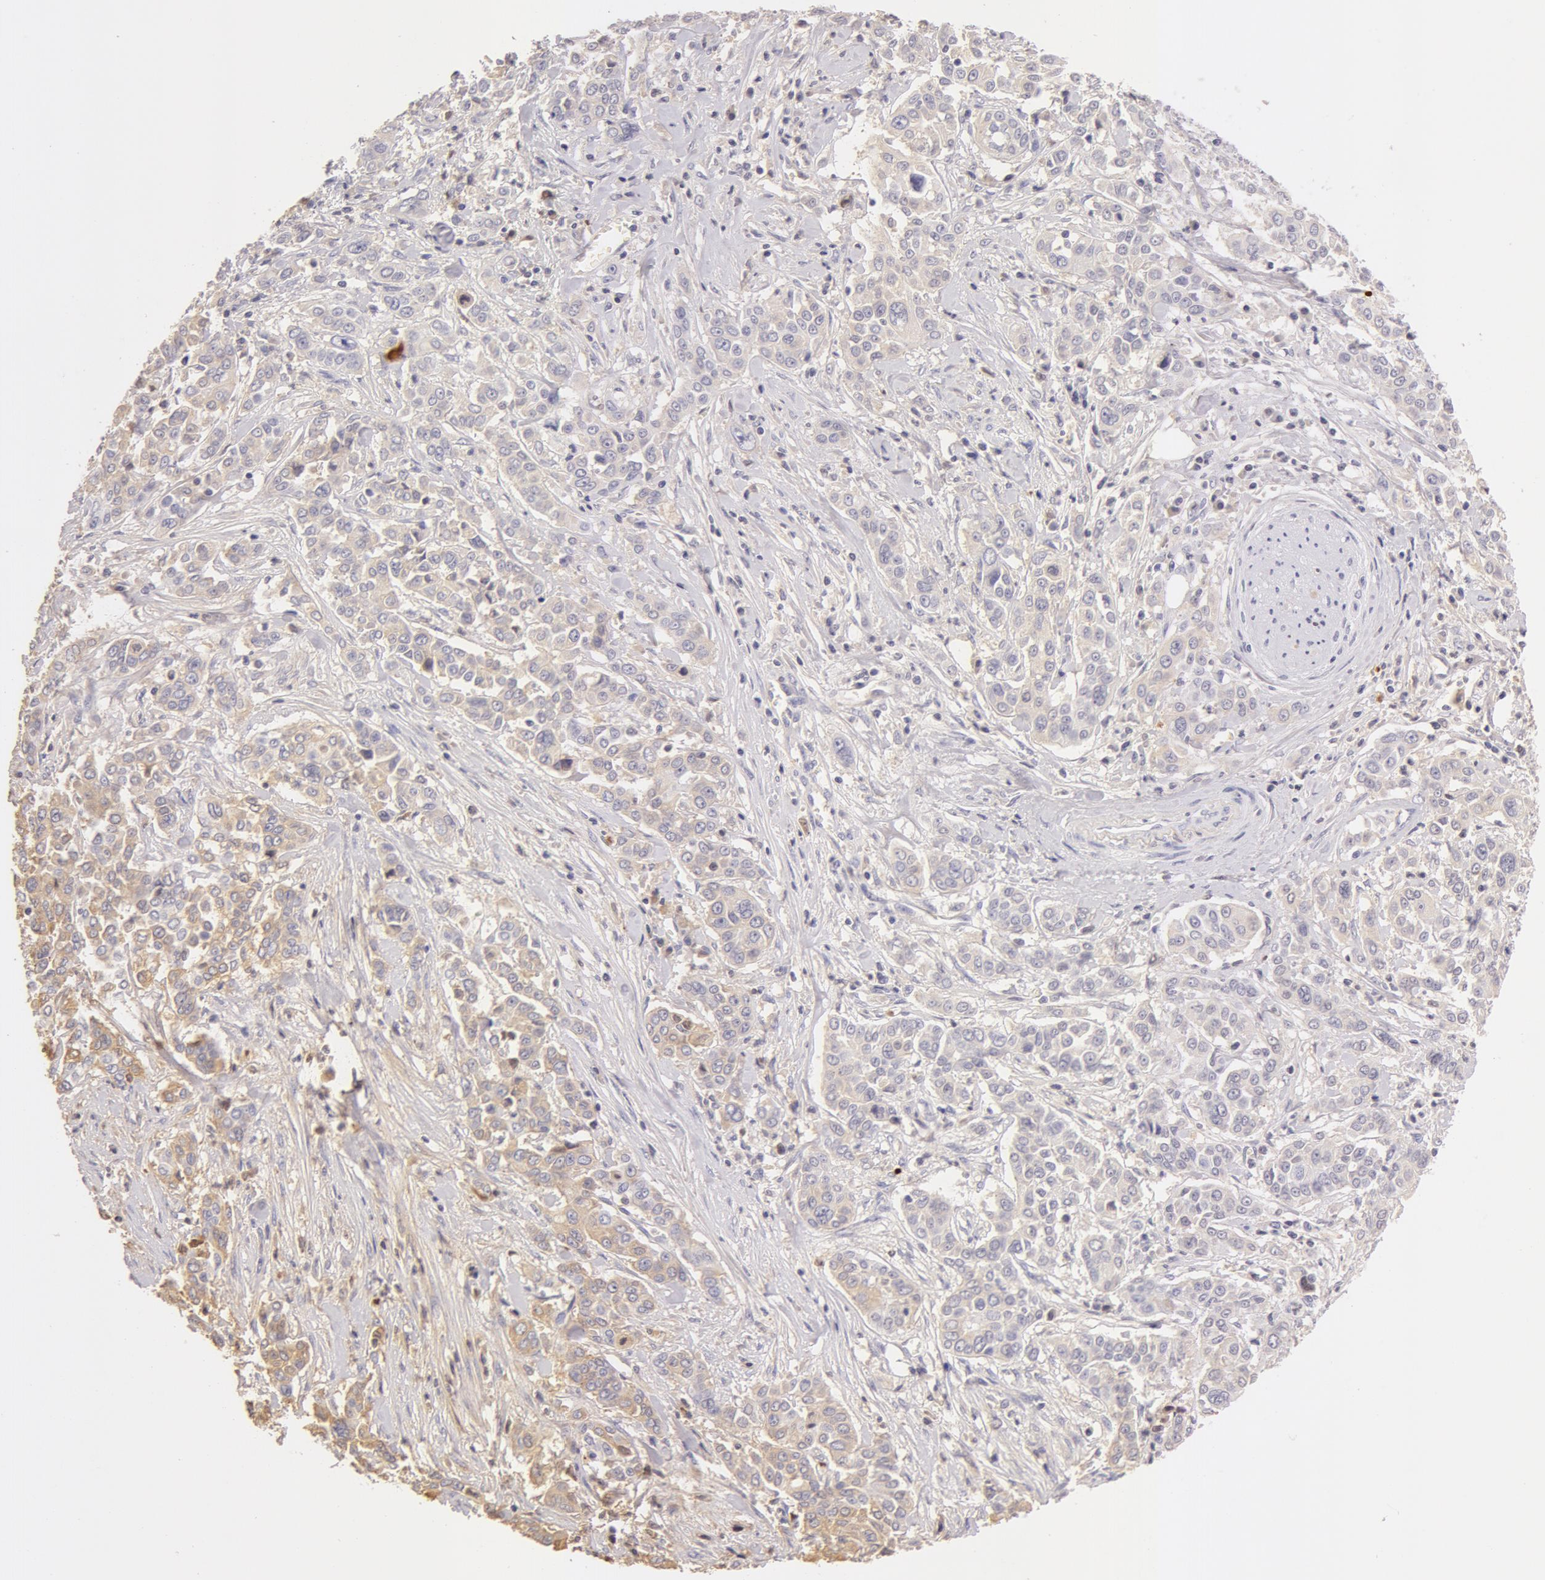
{"staining": {"intensity": "weak", "quantity": "<25%", "location": "cytoplasmic/membranous"}, "tissue": "pancreatic cancer", "cell_type": "Tumor cells", "image_type": "cancer", "snomed": [{"axis": "morphology", "description": "Adenocarcinoma, NOS"}, {"axis": "topography", "description": "Pancreas"}], "caption": "Micrograph shows no significant protein expression in tumor cells of pancreatic adenocarcinoma.", "gene": "AHSG", "patient": {"sex": "female", "age": 52}}